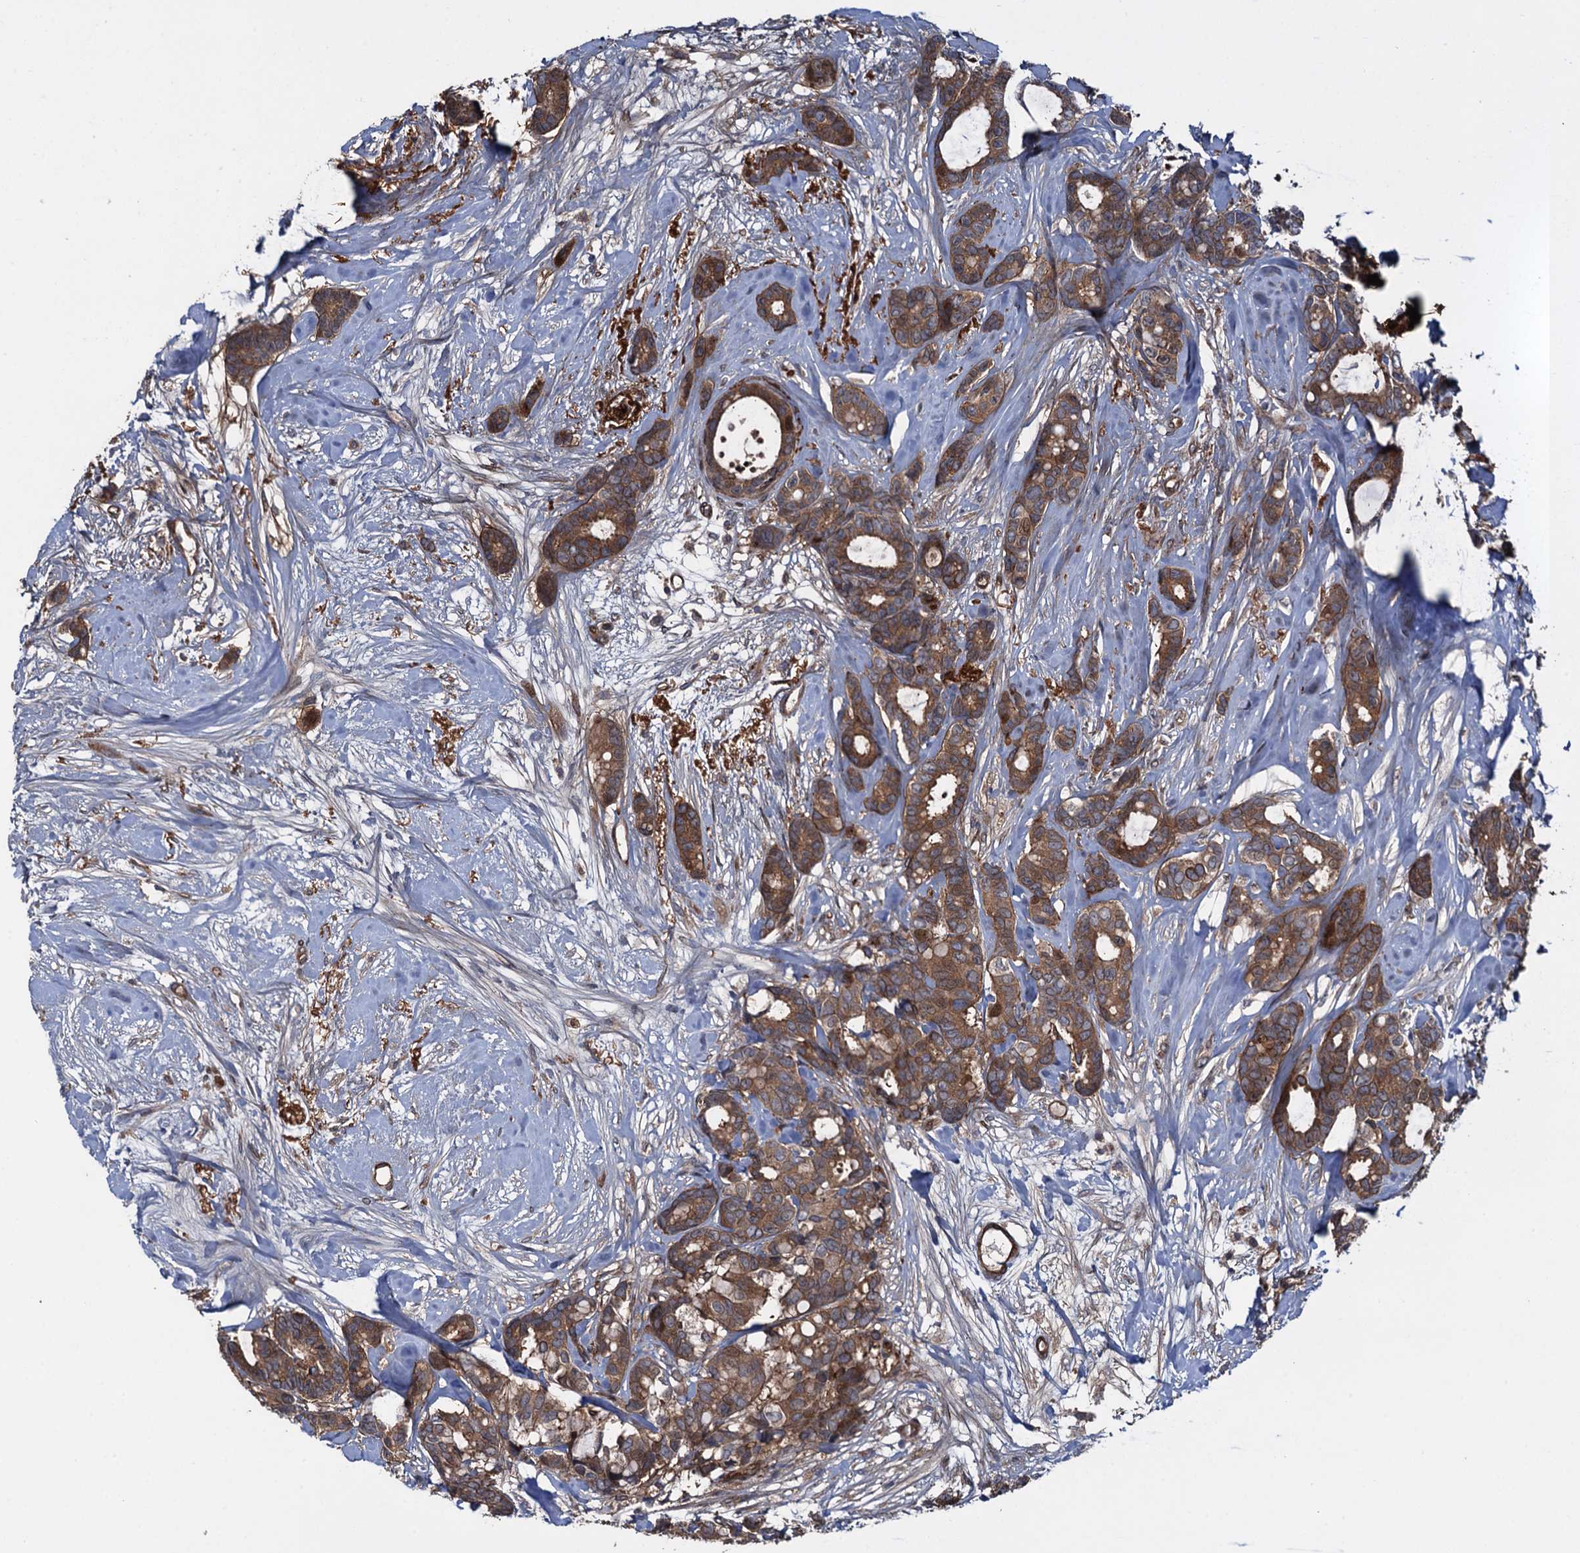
{"staining": {"intensity": "moderate", "quantity": ">75%", "location": "cytoplasmic/membranous"}, "tissue": "breast cancer", "cell_type": "Tumor cells", "image_type": "cancer", "snomed": [{"axis": "morphology", "description": "Duct carcinoma"}, {"axis": "topography", "description": "Breast"}], "caption": "Protein analysis of breast cancer tissue demonstrates moderate cytoplasmic/membranous staining in approximately >75% of tumor cells.", "gene": "RHOBTB1", "patient": {"sex": "female", "age": 87}}